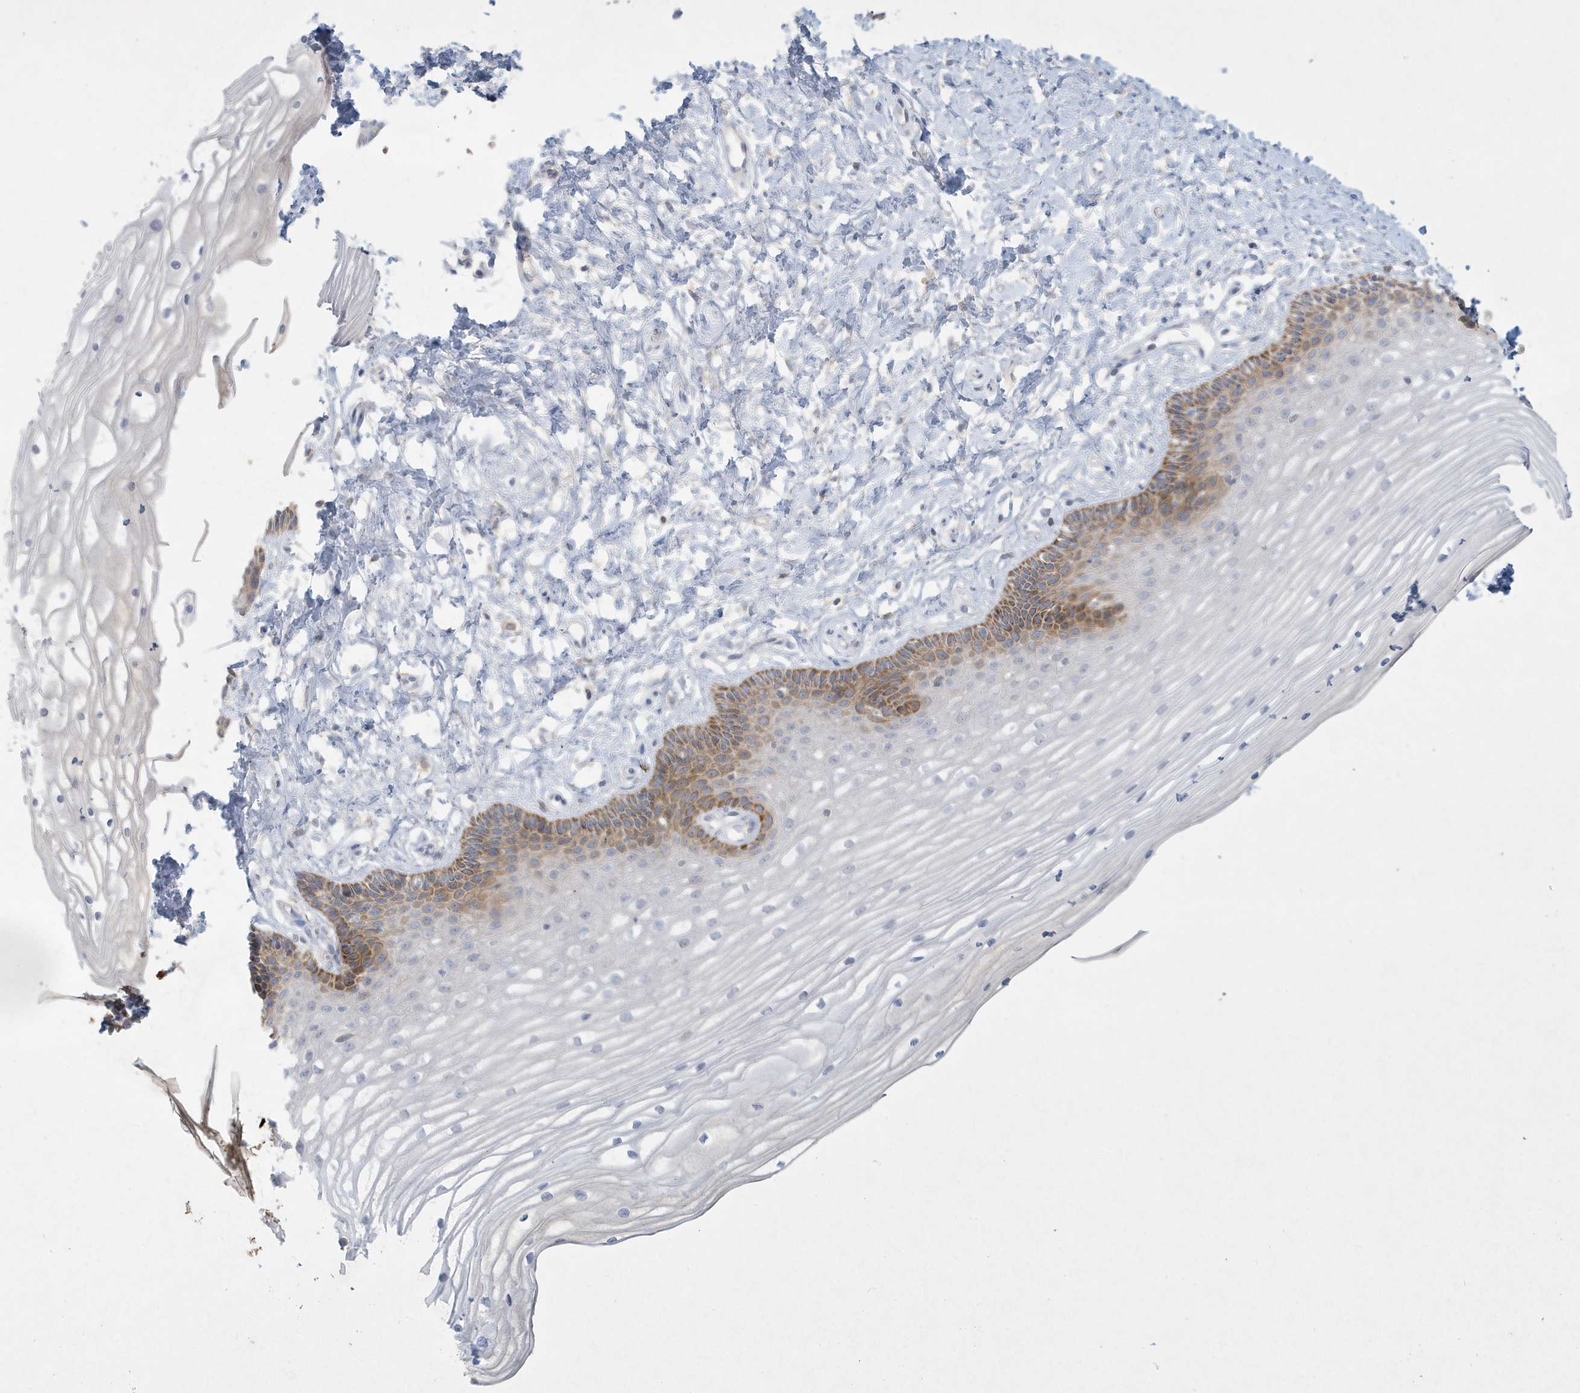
{"staining": {"intensity": "strong", "quantity": "25%-75%", "location": "cytoplasmic/membranous"}, "tissue": "vagina", "cell_type": "Squamous epithelial cells", "image_type": "normal", "snomed": [{"axis": "morphology", "description": "Normal tissue, NOS"}, {"axis": "topography", "description": "Vagina"}, {"axis": "topography", "description": "Cervix"}], "caption": "Immunohistochemistry histopathology image of benign human vagina stained for a protein (brown), which exhibits high levels of strong cytoplasmic/membranous expression in approximately 25%-75% of squamous epithelial cells.", "gene": "CCDC24", "patient": {"sex": "female", "age": 40}}